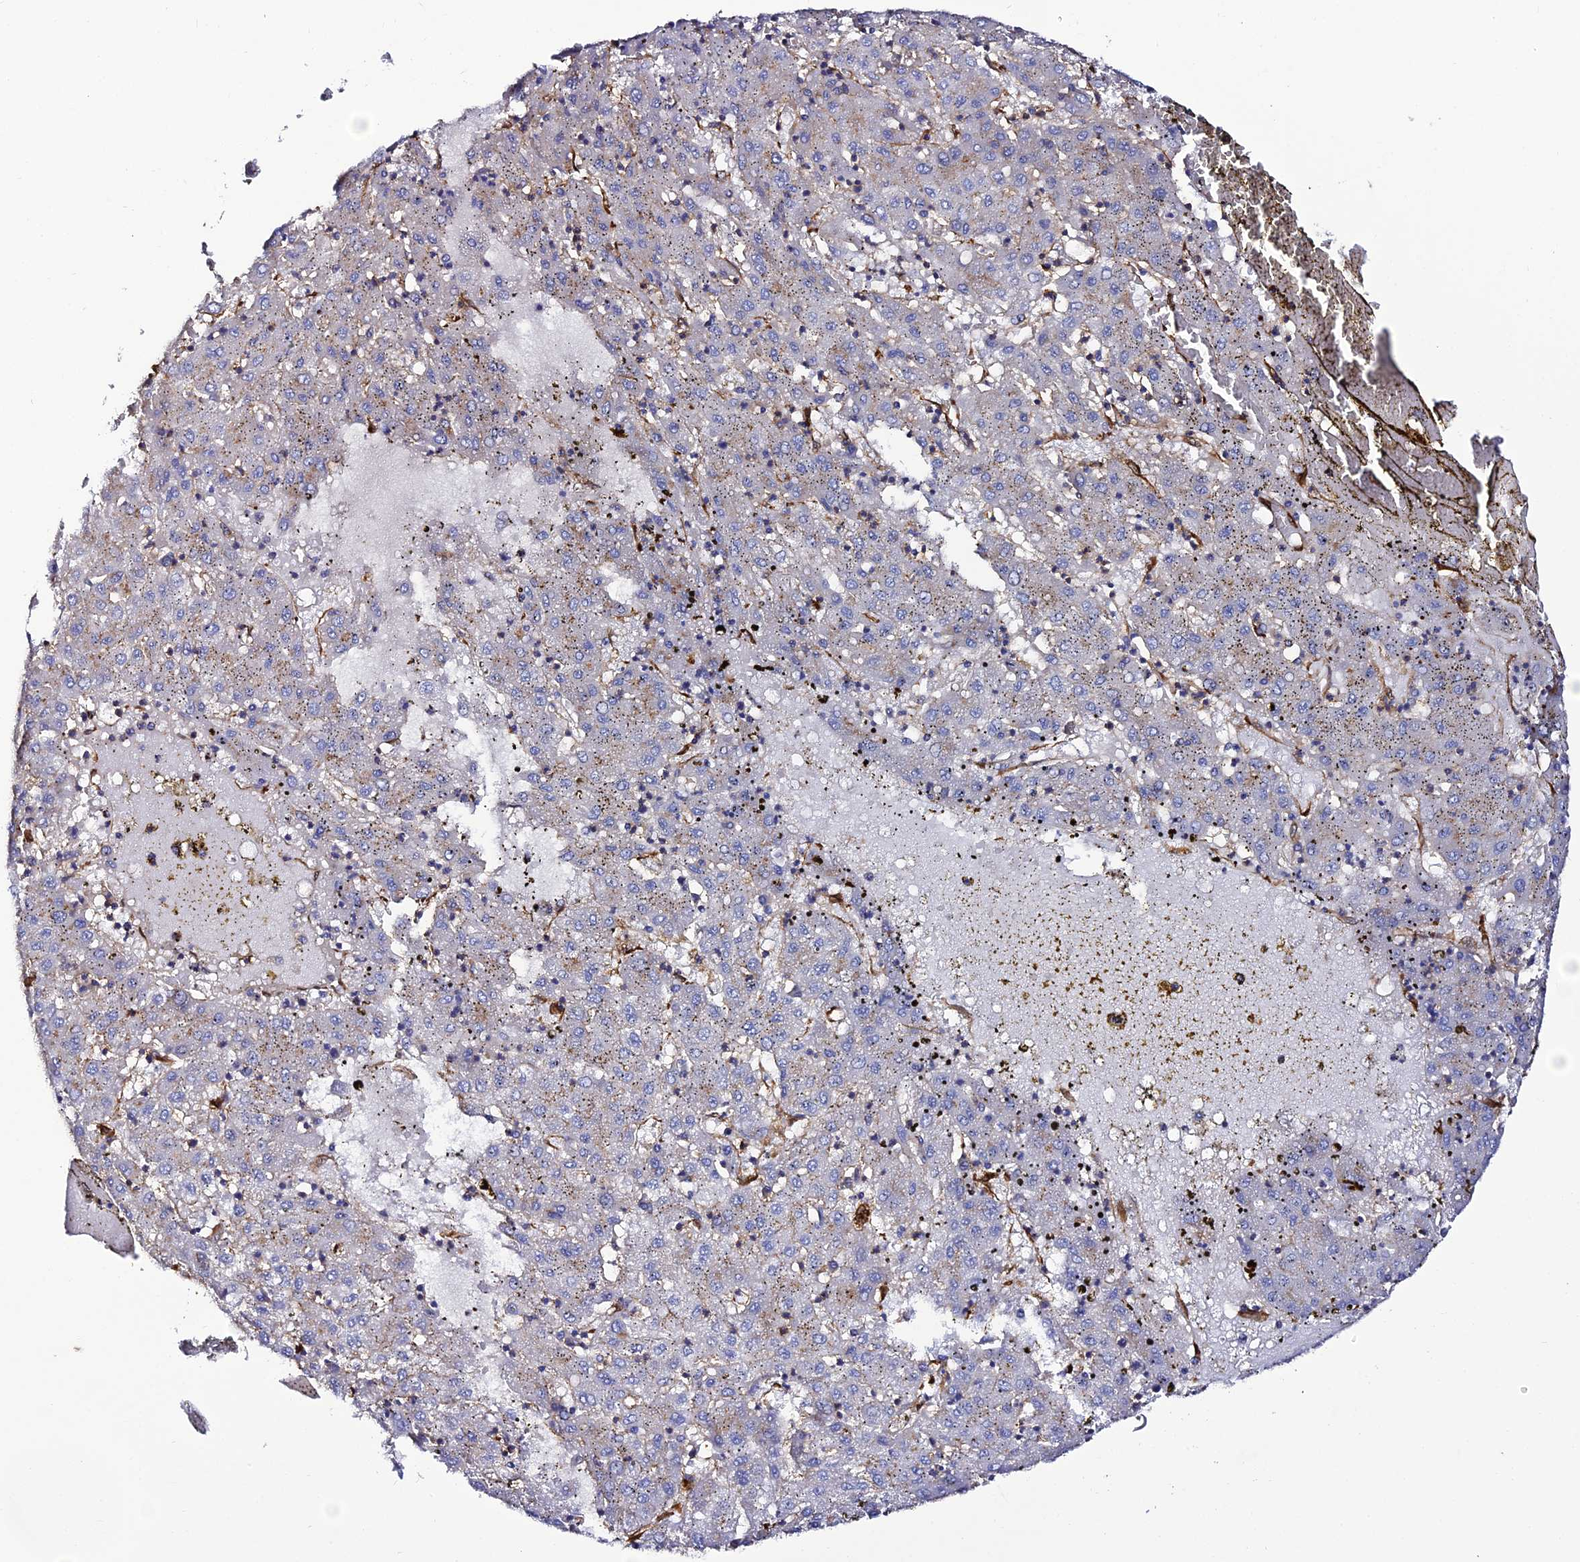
{"staining": {"intensity": "weak", "quantity": "<25%", "location": "cytoplasmic/membranous"}, "tissue": "liver cancer", "cell_type": "Tumor cells", "image_type": "cancer", "snomed": [{"axis": "morphology", "description": "Carcinoma, Hepatocellular, NOS"}, {"axis": "topography", "description": "Liver"}], "caption": "Protein analysis of liver hepatocellular carcinoma demonstrates no significant expression in tumor cells.", "gene": "TRPV2", "patient": {"sex": "male", "age": 72}}